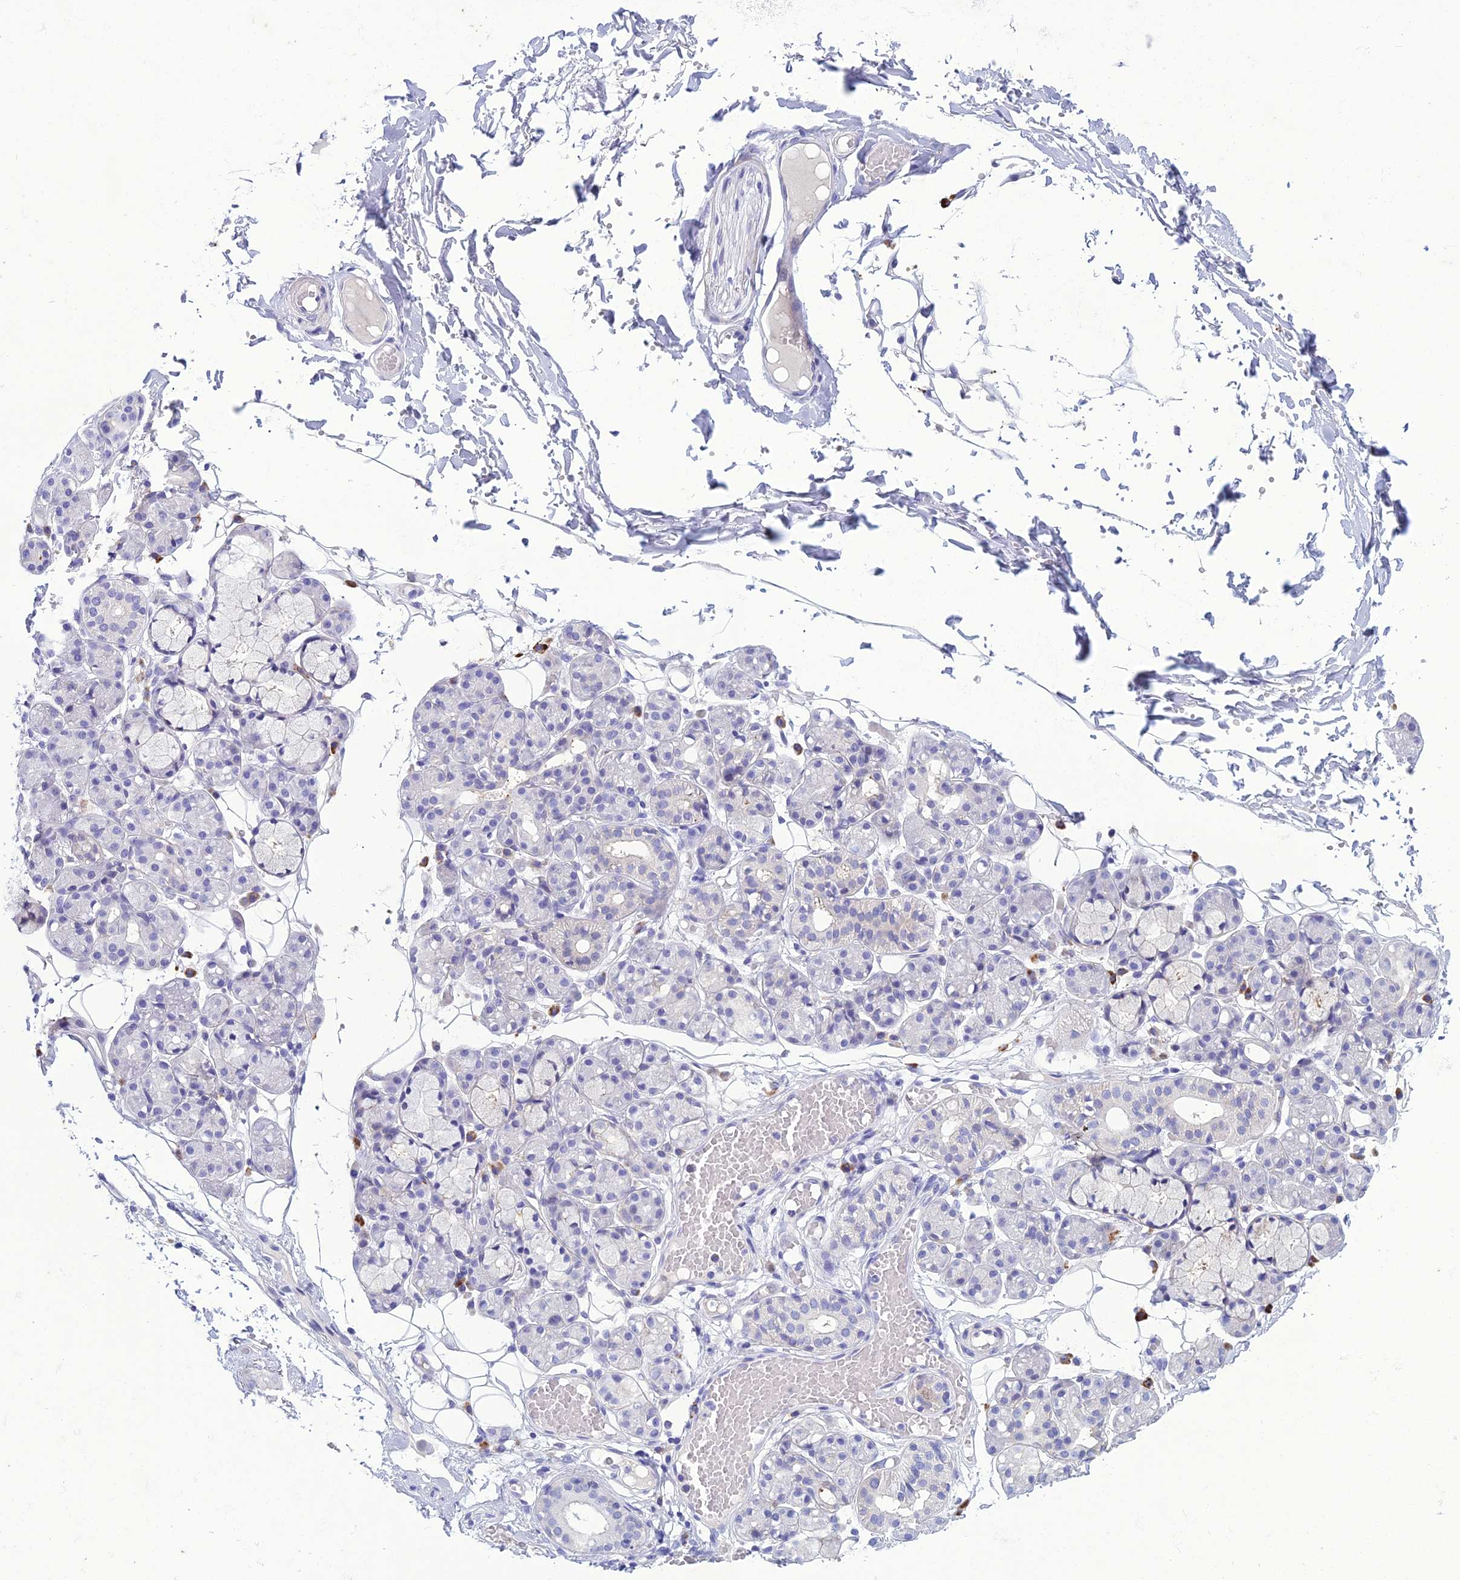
{"staining": {"intensity": "negative", "quantity": "none", "location": "none"}, "tissue": "salivary gland", "cell_type": "Glandular cells", "image_type": "normal", "snomed": [{"axis": "morphology", "description": "Normal tissue, NOS"}, {"axis": "topography", "description": "Salivary gland"}], "caption": "The immunohistochemistry (IHC) photomicrograph has no significant staining in glandular cells of salivary gland.", "gene": "CRB2", "patient": {"sex": "male", "age": 63}}